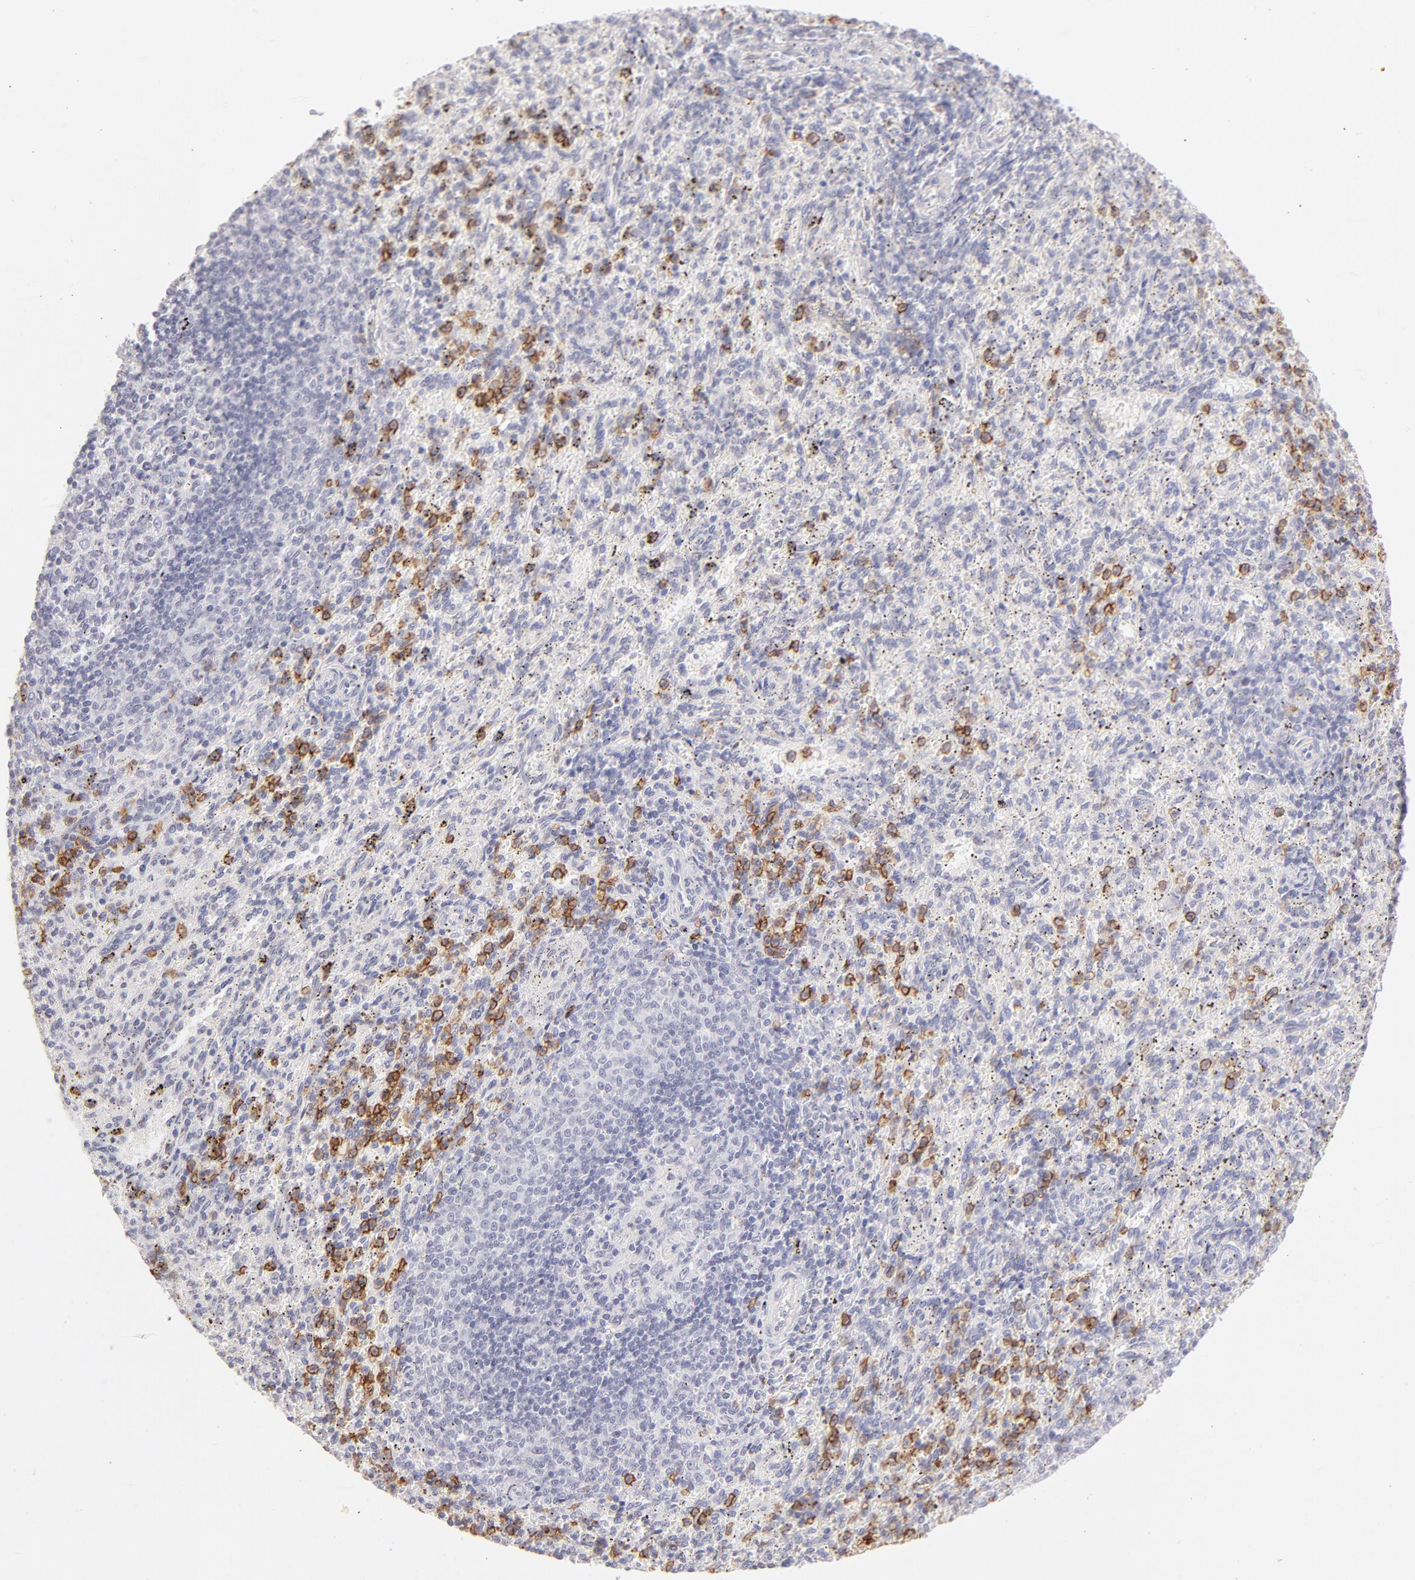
{"staining": {"intensity": "moderate", "quantity": "<25%", "location": "cytoplasmic/membranous"}, "tissue": "spleen", "cell_type": "Cells in red pulp", "image_type": "normal", "snomed": [{"axis": "morphology", "description": "Normal tissue, NOS"}, {"axis": "topography", "description": "Spleen"}], "caption": "DAB (3,3'-diaminobenzidine) immunohistochemical staining of unremarkable human spleen reveals moderate cytoplasmic/membranous protein staining in approximately <25% of cells in red pulp.", "gene": "LTB4R", "patient": {"sex": "female", "age": 10}}